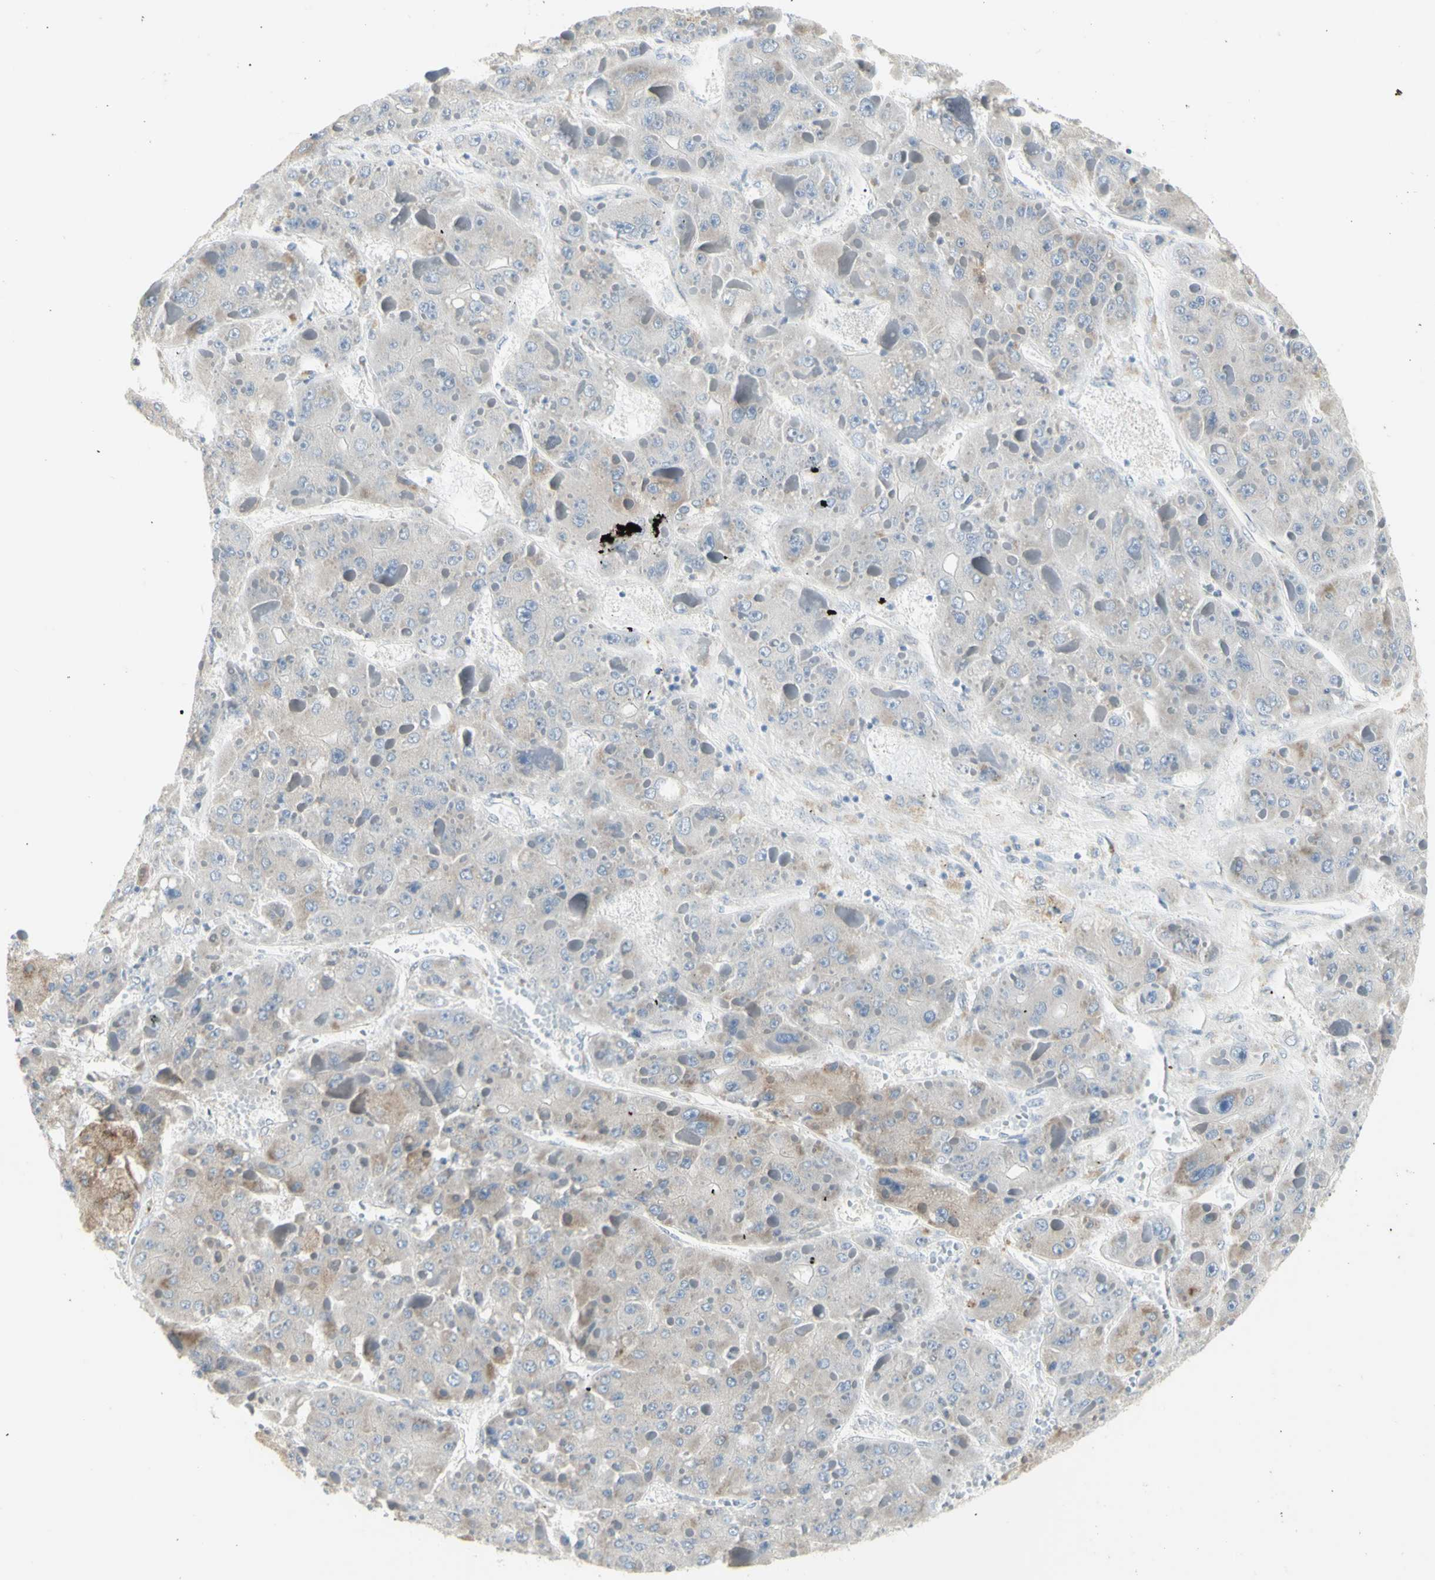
{"staining": {"intensity": "moderate", "quantity": "<25%", "location": "cytoplasmic/membranous"}, "tissue": "liver cancer", "cell_type": "Tumor cells", "image_type": "cancer", "snomed": [{"axis": "morphology", "description": "Carcinoma, Hepatocellular, NOS"}, {"axis": "topography", "description": "Liver"}], "caption": "Brown immunohistochemical staining in hepatocellular carcinoma (liver) displays moderate cytoplasmic/membranous positivity in about <25% of tumor cells.", "gene": "DHRS7B", "patient": {"sex": "female", "age": 73}}